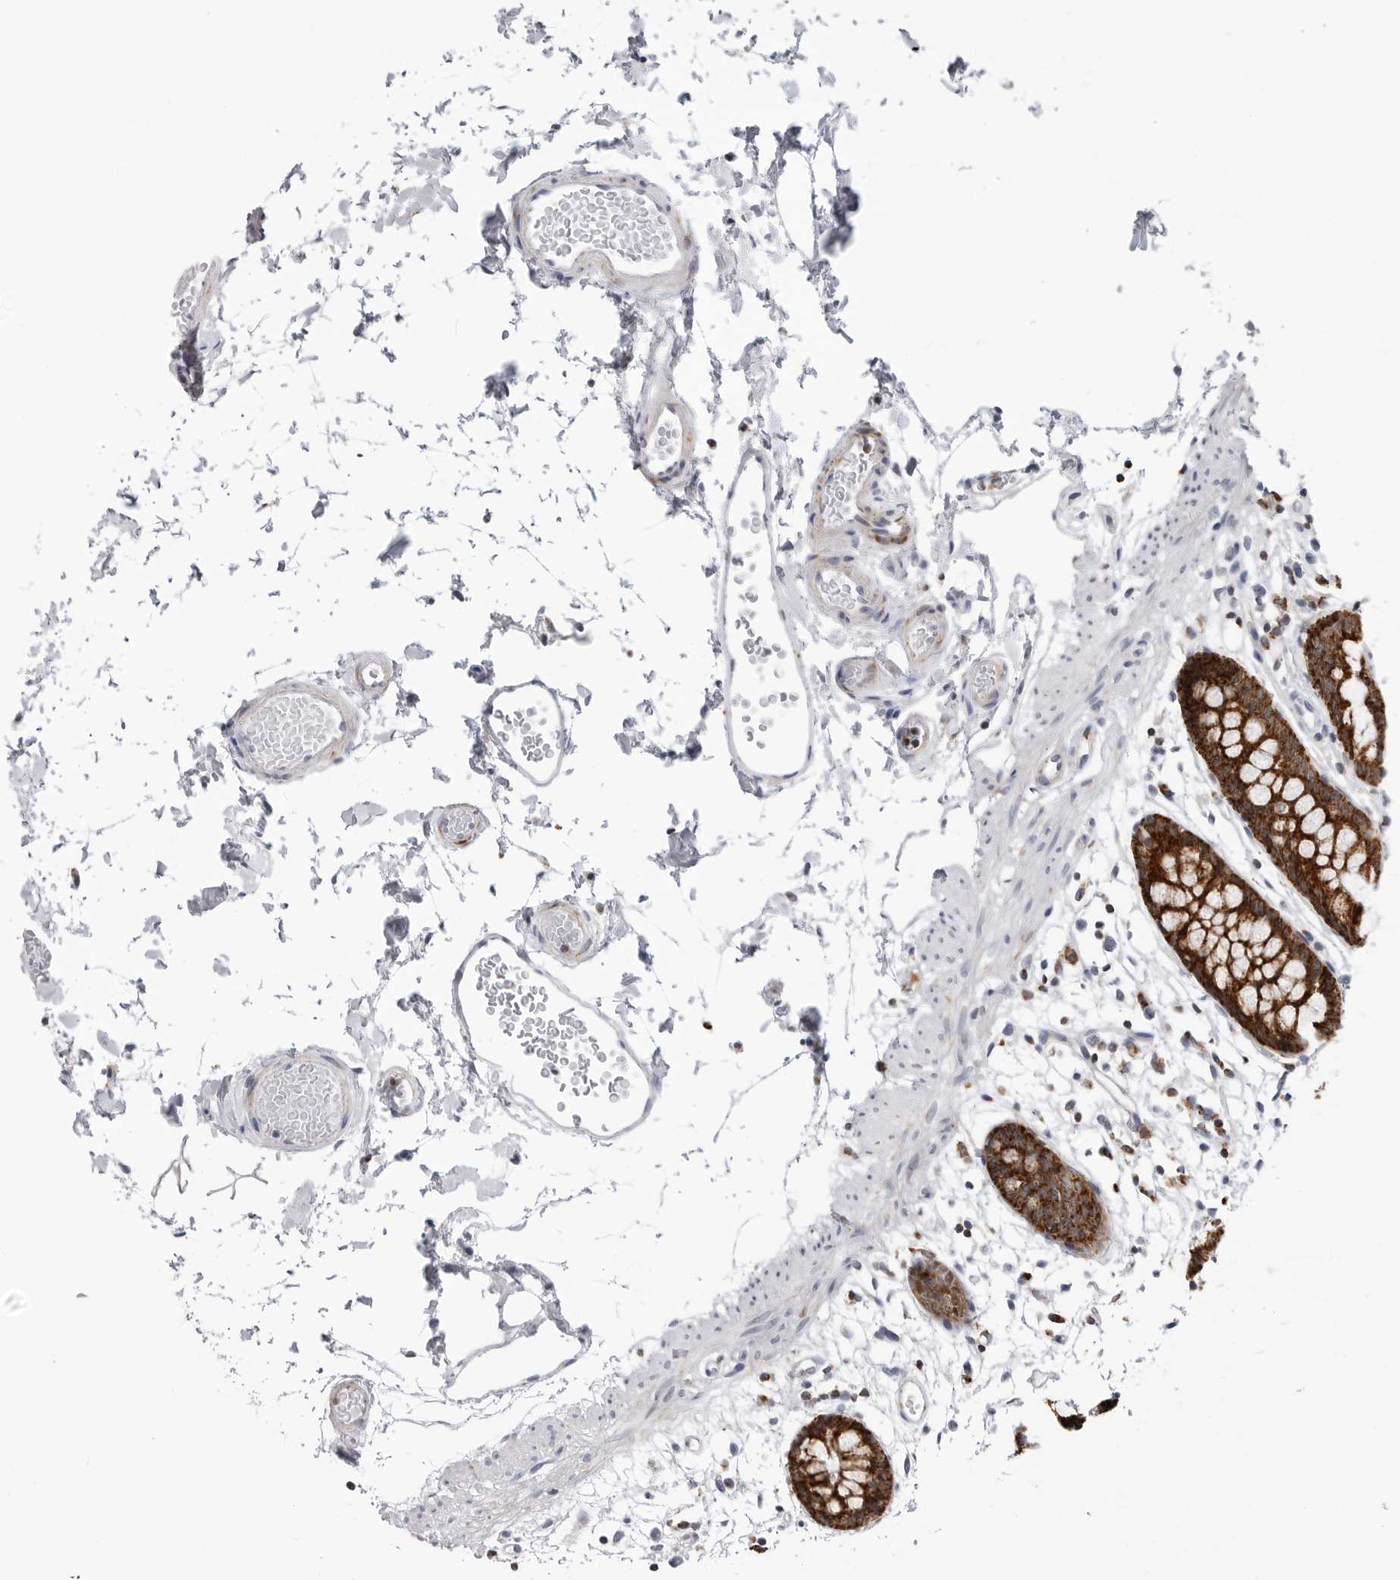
{"staining": {"intensity": "negative", "quantity": "none", "location": "none"}, "tissue": "colon", "cell_type": "Endothelial cells", "image_type": "normal", "snomed": [{"axis": "morphology", "description": "Normal tissue, NOS"}, {"axis": "topography", "description": "Colon"}], "caption": "An IHC image of normal colon is shown. There is no staining in endothelial cells of colon.", "gene": "COX5A", "patient": {"sex": "male", "age": 56}}